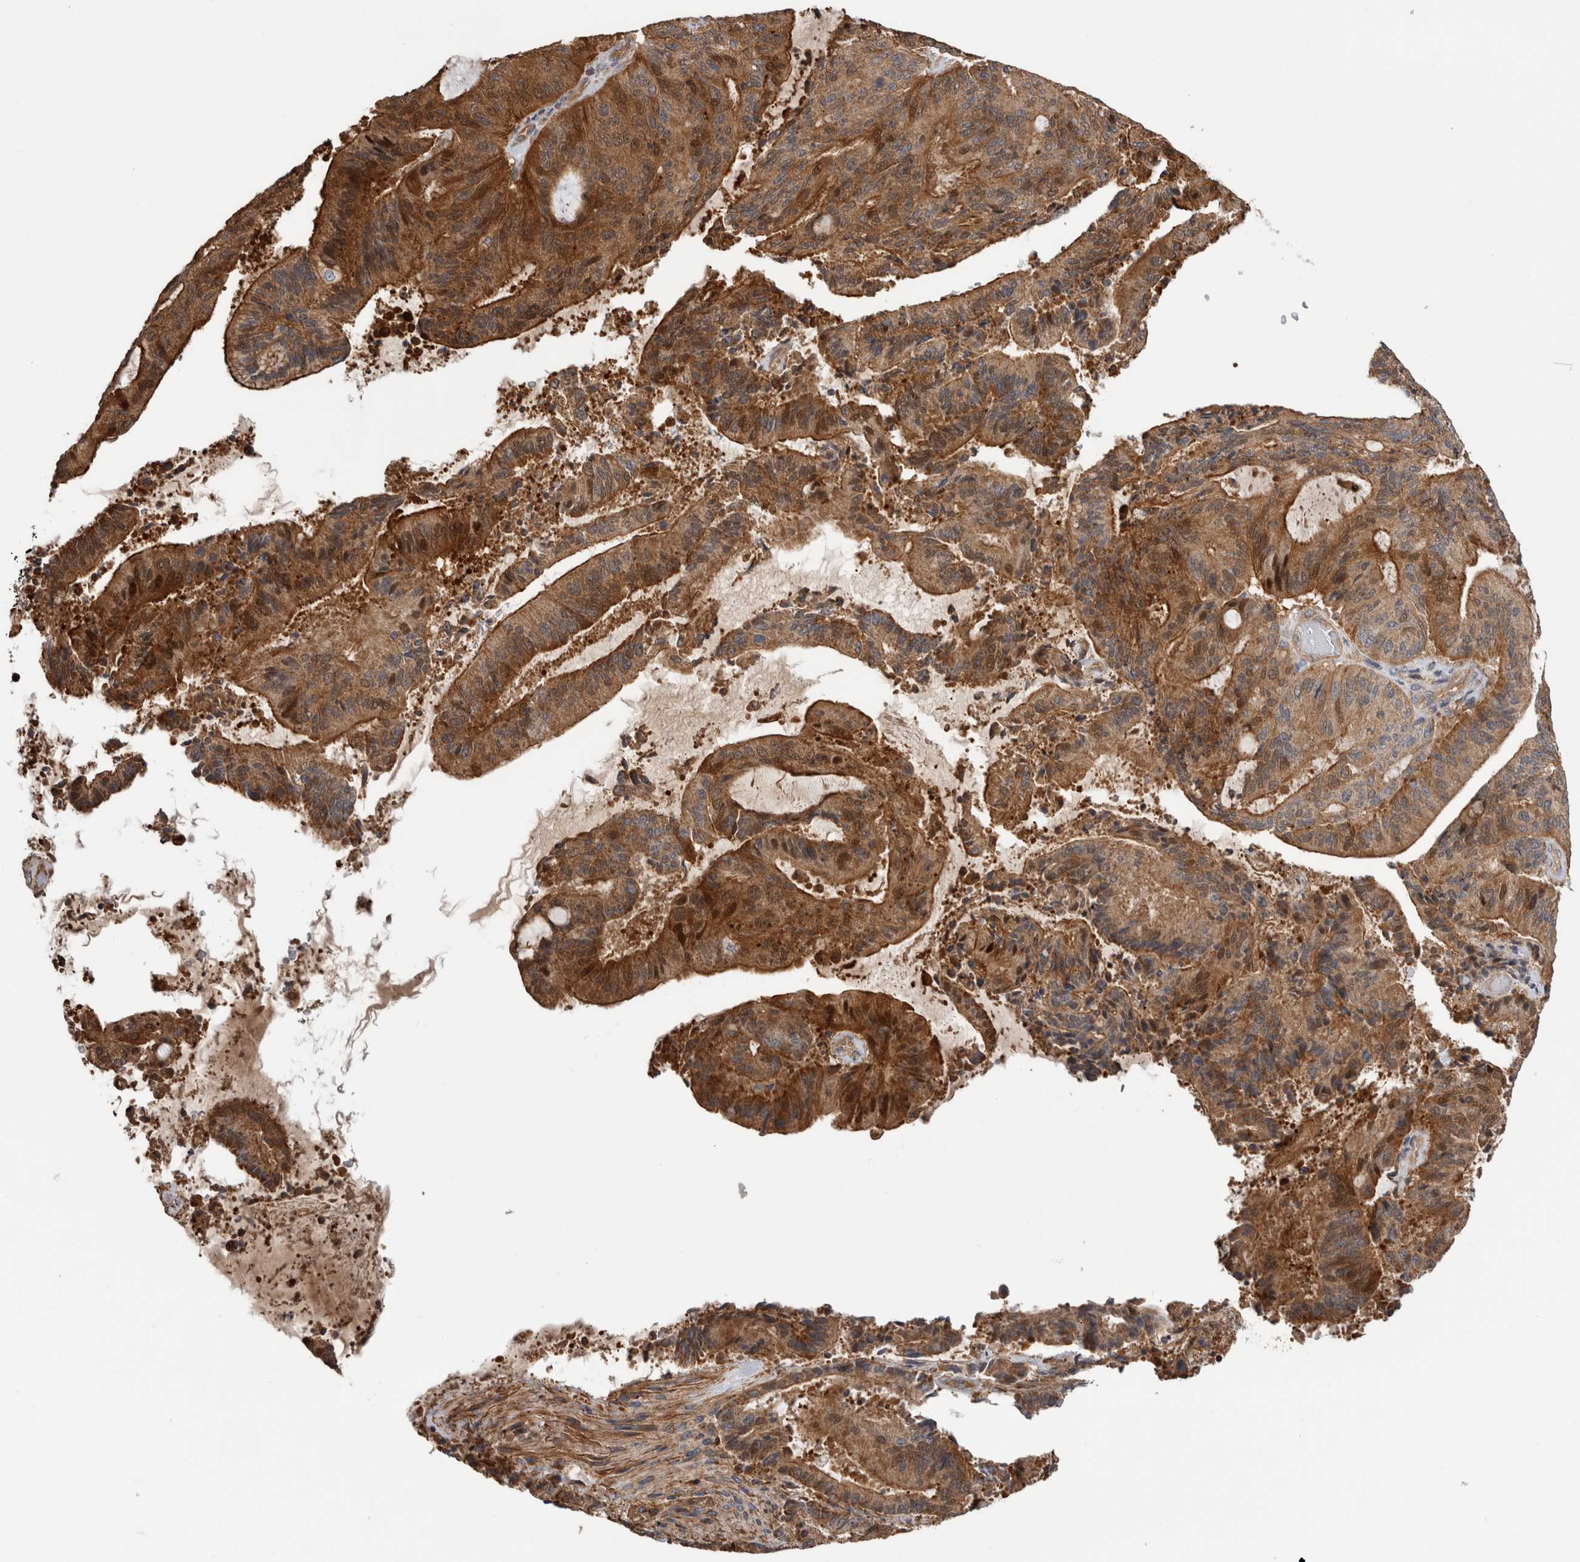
{"staining": {"intensity": "moderate", "quantity": ">75%", "location": "cytoplasmic/membranous"}, "tissue": "liver cancer", "cell_type": "Tumor cells", "image_type": "cancer", "snomed": [{"axis": "morphology", "description": "Normal tissue, NOS"}, {"axis": "morphology", "description": "Cholangiocarcinoma"}, {"axis": "topography", "description": "Liver"}, {"axis": "topography", "description": "Peripheral nerve tissue"}], "caption": "DAB (3,3'-diaminobenzidine) immunohistochemical staining of liver cholangiocarcinoma demonstrates moderate cytoplasmic/membranous protein positivity in about >75% of tumor cells.", "gene": "SFXN2", "patient": {"sex": "female", "age": 73}}